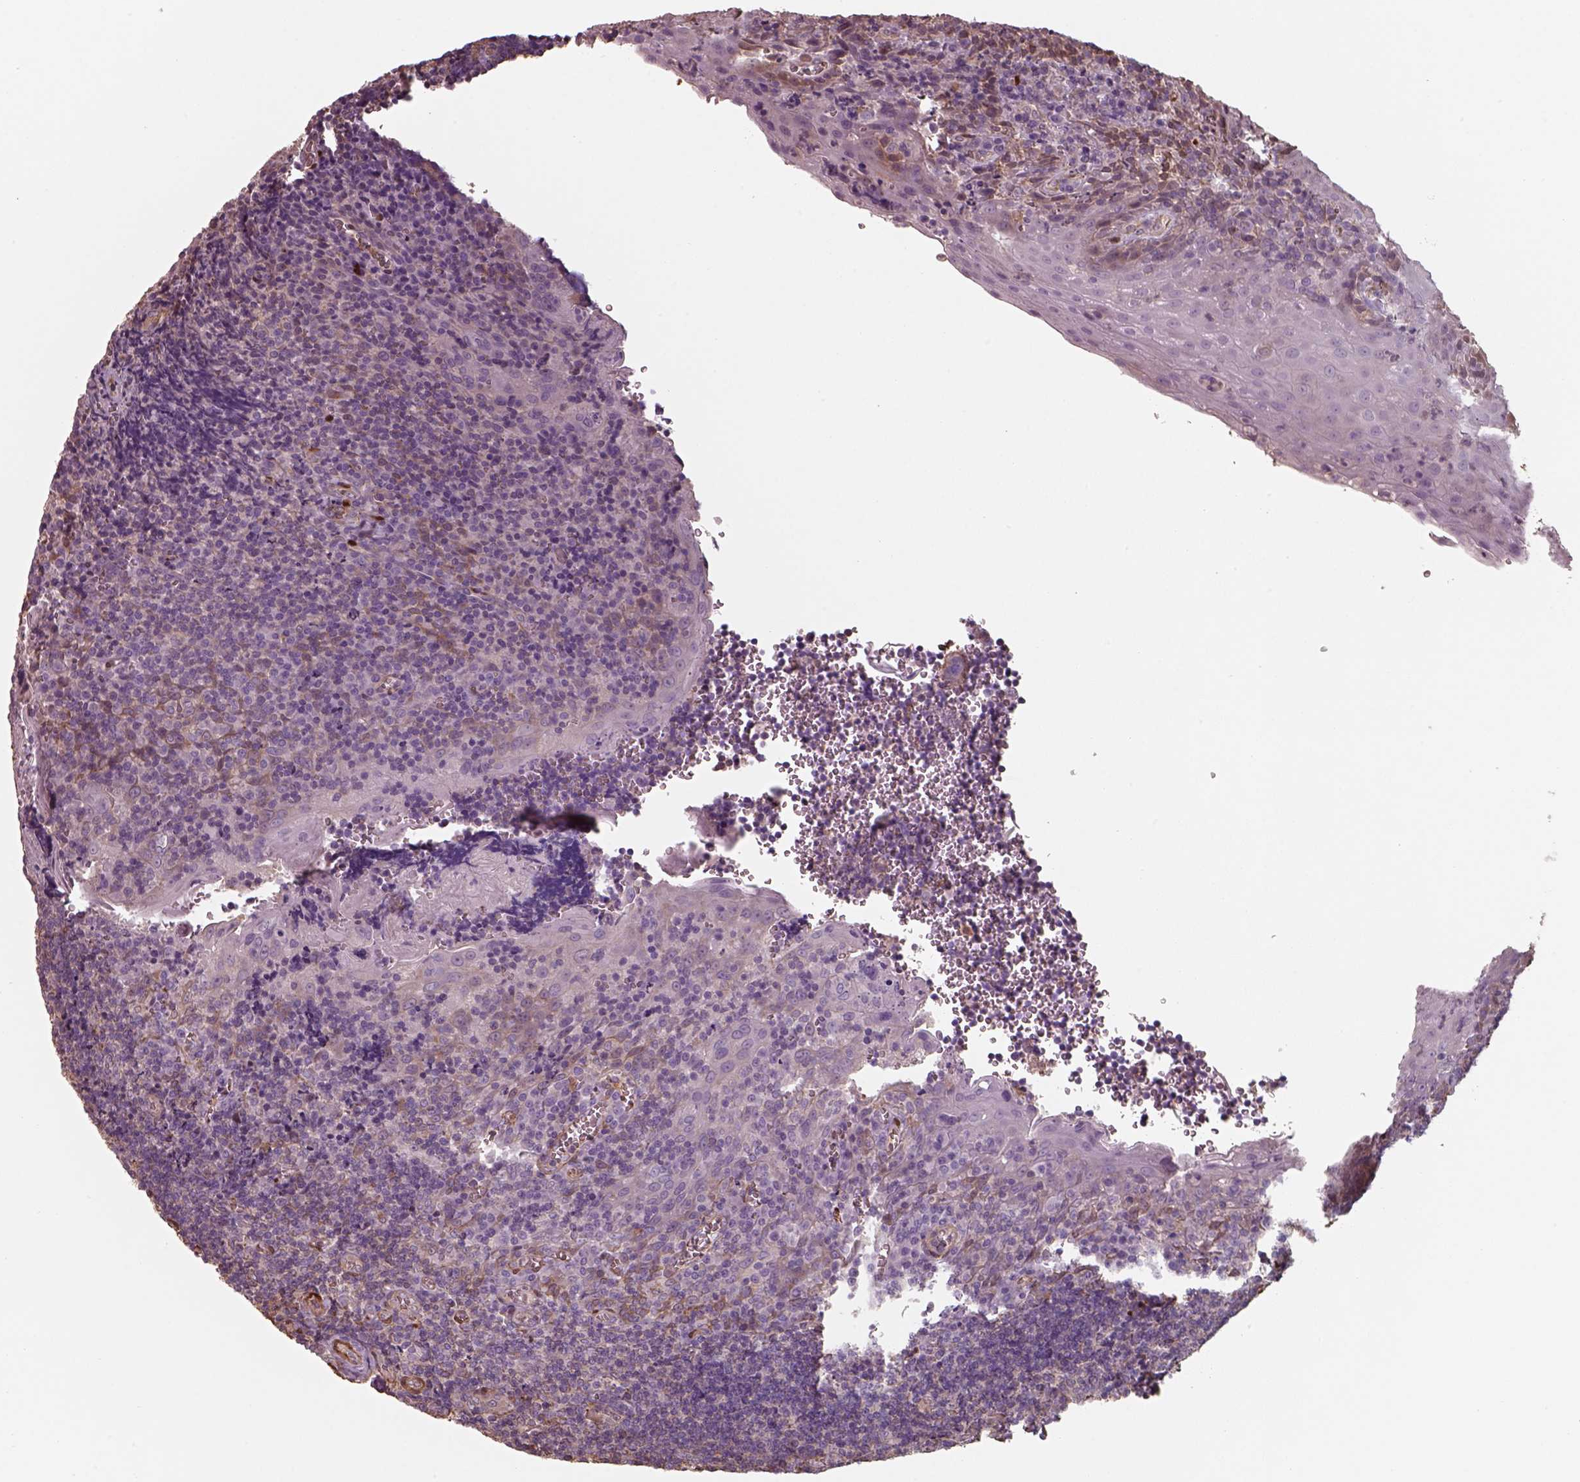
{"staining": {"intensity": "weak", "quantity": ">75%", "location": "cytoplasmic/membranous"}, "tissue": "tonsil", "cell_type": "Germinal center cells", "image_type": "normal", "snomed": [{"axis": "morphology", "description": "Normal tissue, NOS"}, {"axis": "morphology", "description": "Inflammation, NOS"}, {"axis": "topography", "description": "Tonsil"}], "caption": "Immunohistochemistry micrograph of benign tonsil stained for a protein (brown), which exhibits low levels of weak cytoplasmic/membranous staining in approximately >75% of germinal center cells.", "gene": "ISYNA1", "patient": {"sex": "female", "age": 31}}